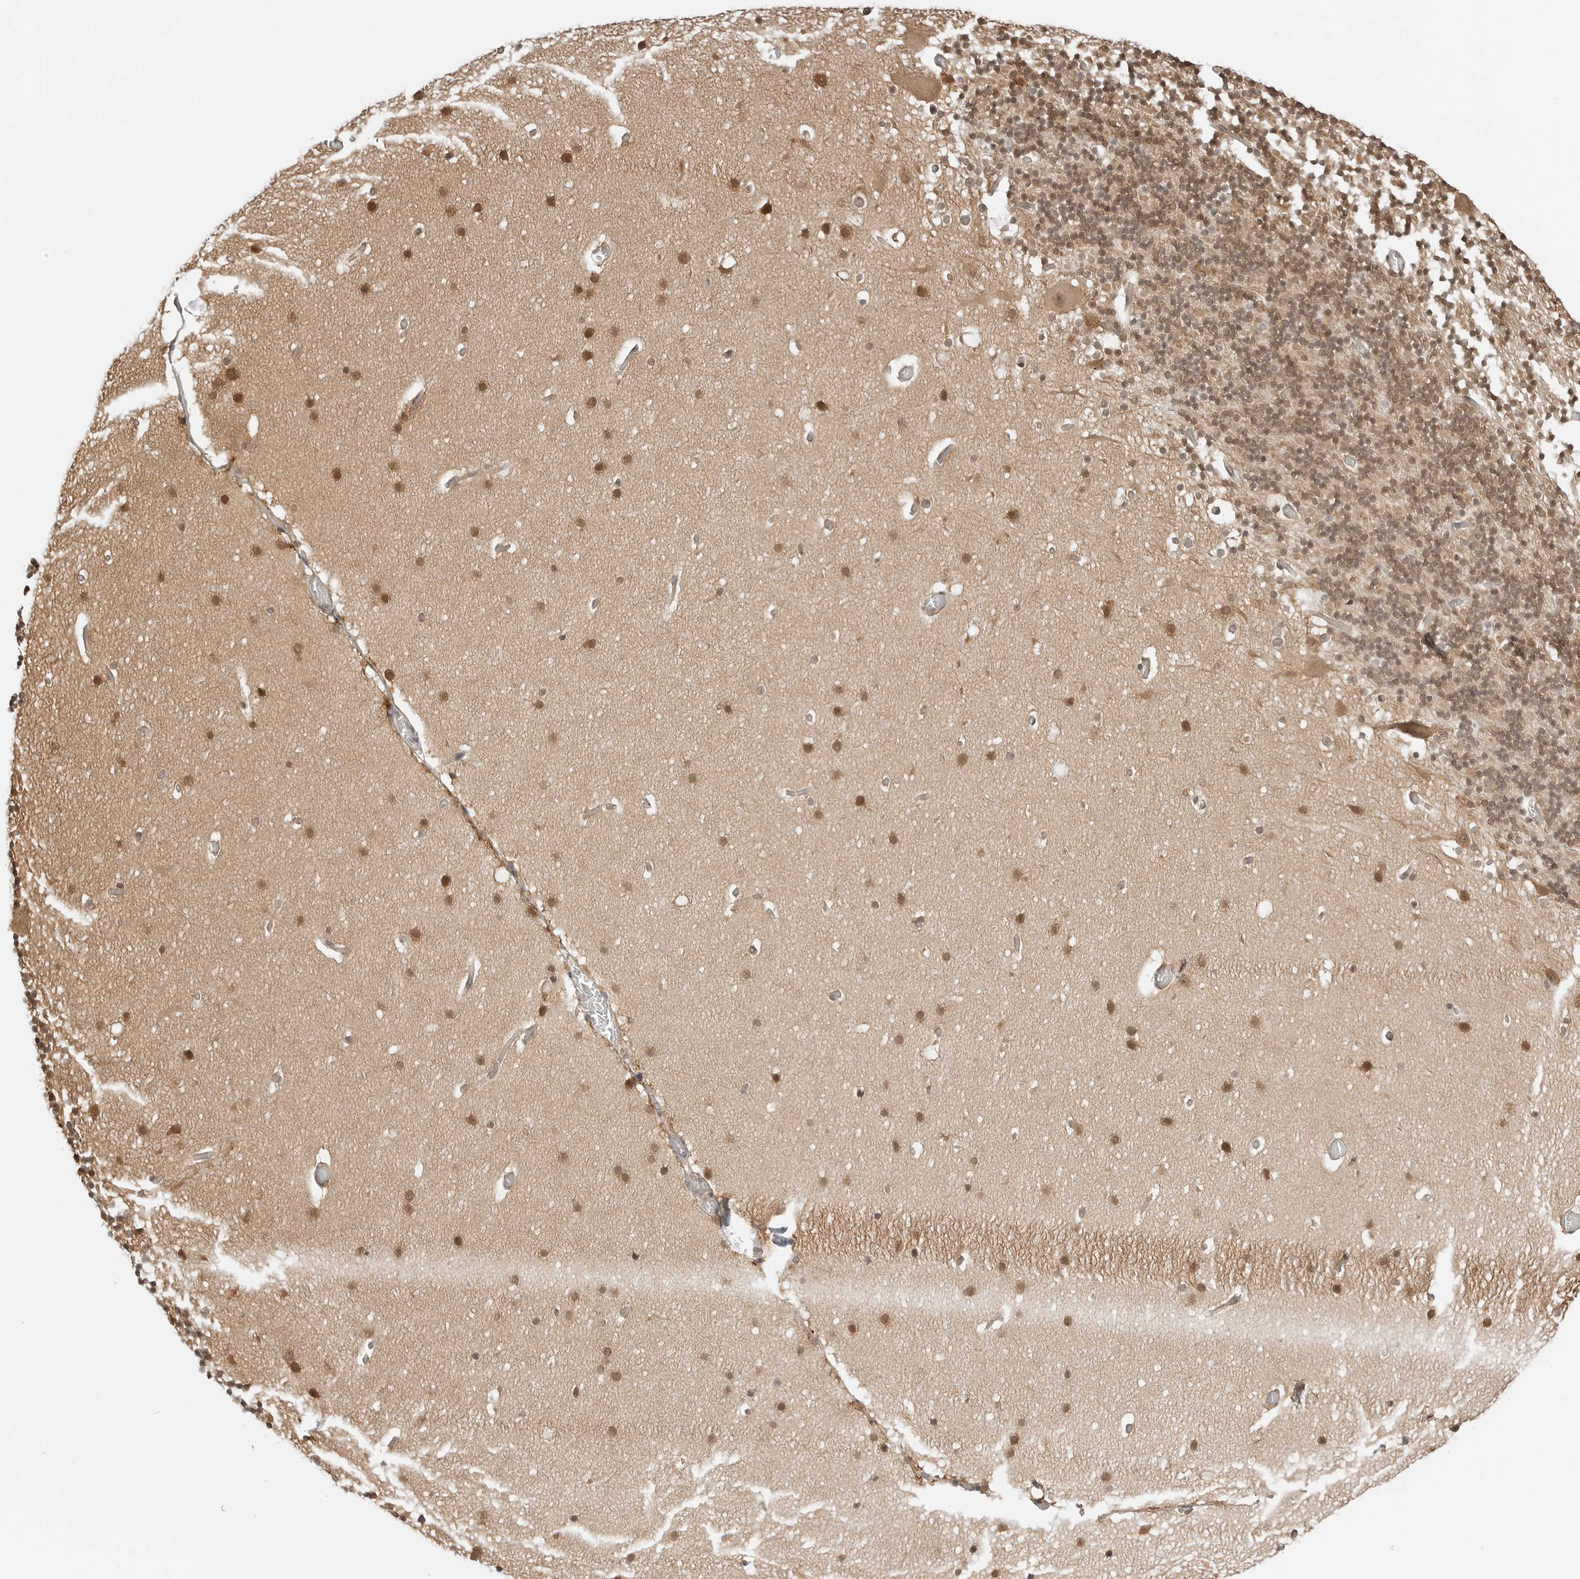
{"staining": {"intensity": "moderate", "quantity": "25%-75%", "location": "cytoplasmic/membranous,nuclear"}, "tissue": "cerebellum", "cell_type": "Cells in granular layer", "image_type": "normal", "snomed": [{"axis": "morphology", "description": "Normal tissue, NOS"}, {"axis": "topography", "description": "Cerebellum"}], "caption": "This is a histology image of IHC staining of benign cerebellum, which shows moderate positivity in the cytoplasmic/membranous,nuclear of cells in granular layer.", "gene": "NUDC", "patient": {"sex": "male", "age": 57}}